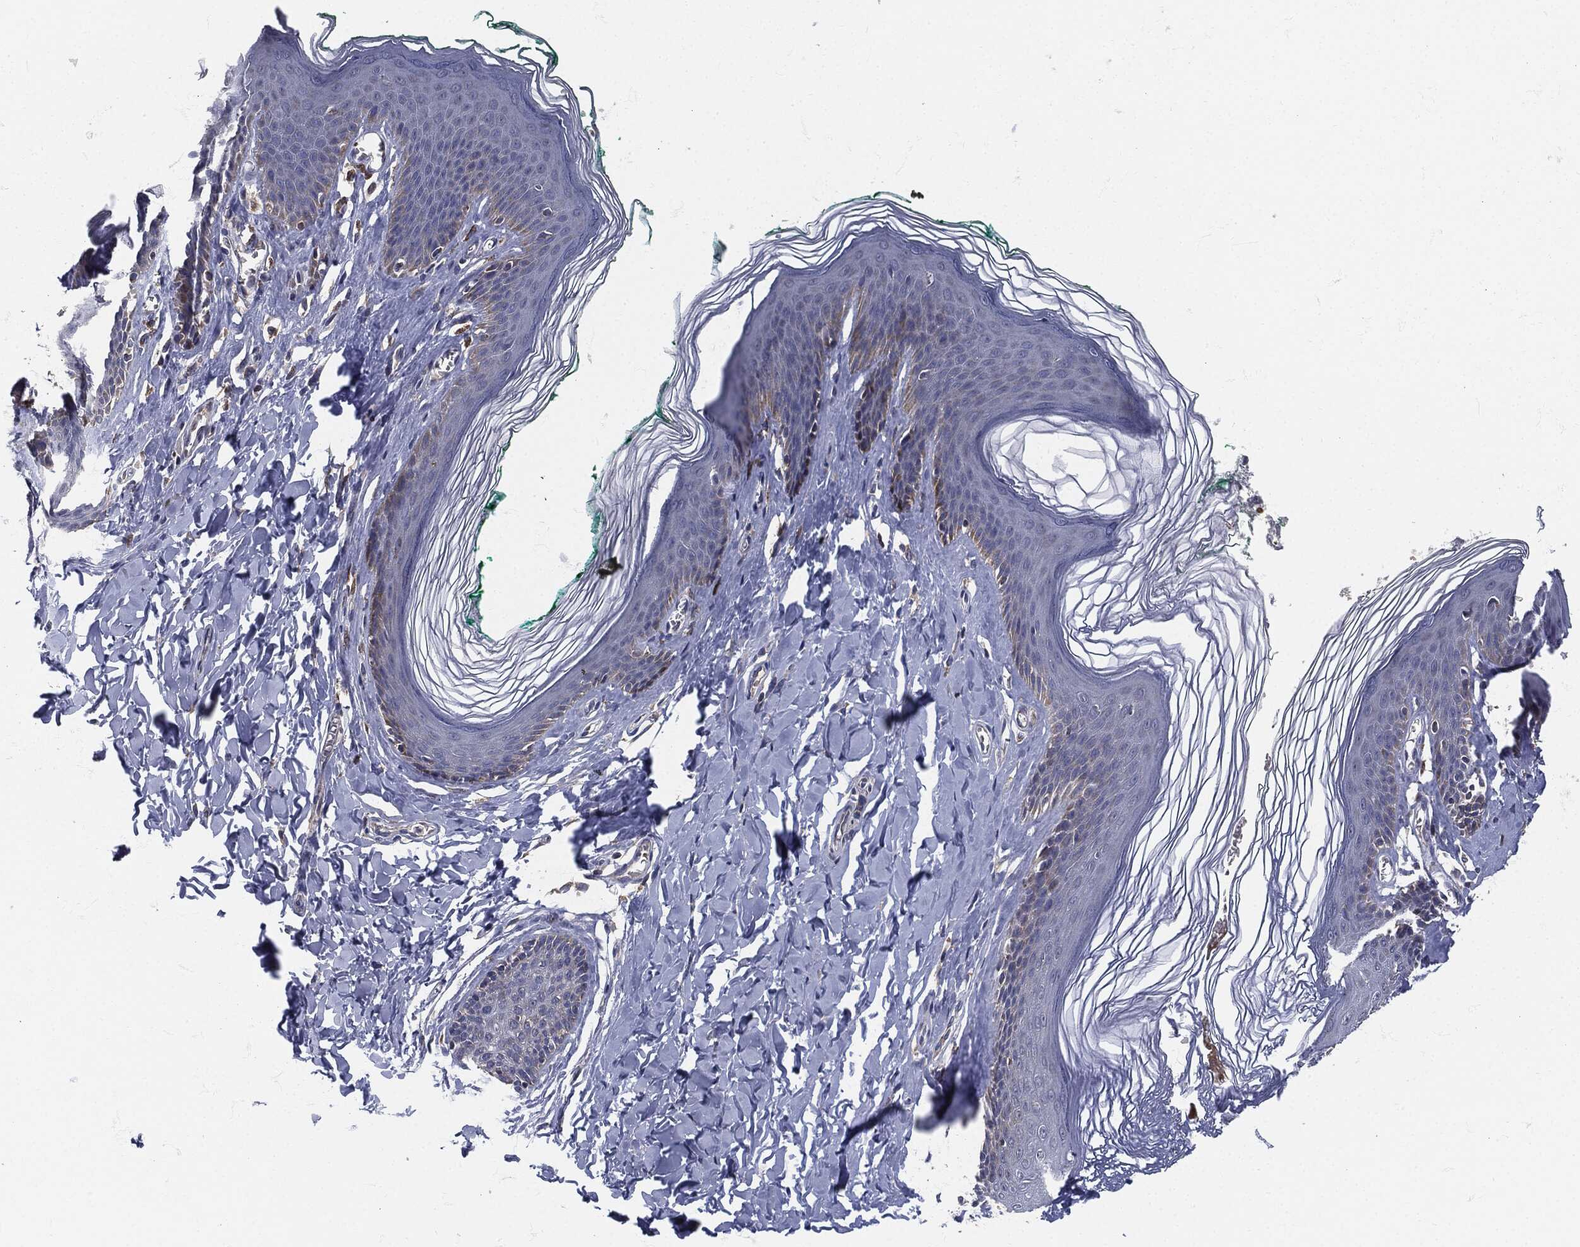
{"staining": {"intensity": "weak", "quantity": "<25%", "location": "cytoplasmic/membranous"}, "tissue": "skin", "cell_type": "Epidermal cells", "image_type": "normal", "snomed": [{"axis": "morphology", "description": "Normal tissue, NOS"}, {"axis": "topography", "description": "Vulva"}], "caption": "Protein analysis of benign skin exhibits no significant staining in epidermal cells.", "gene": "SIGLEC9", "patient": {"sex": "female", "age": 66}}